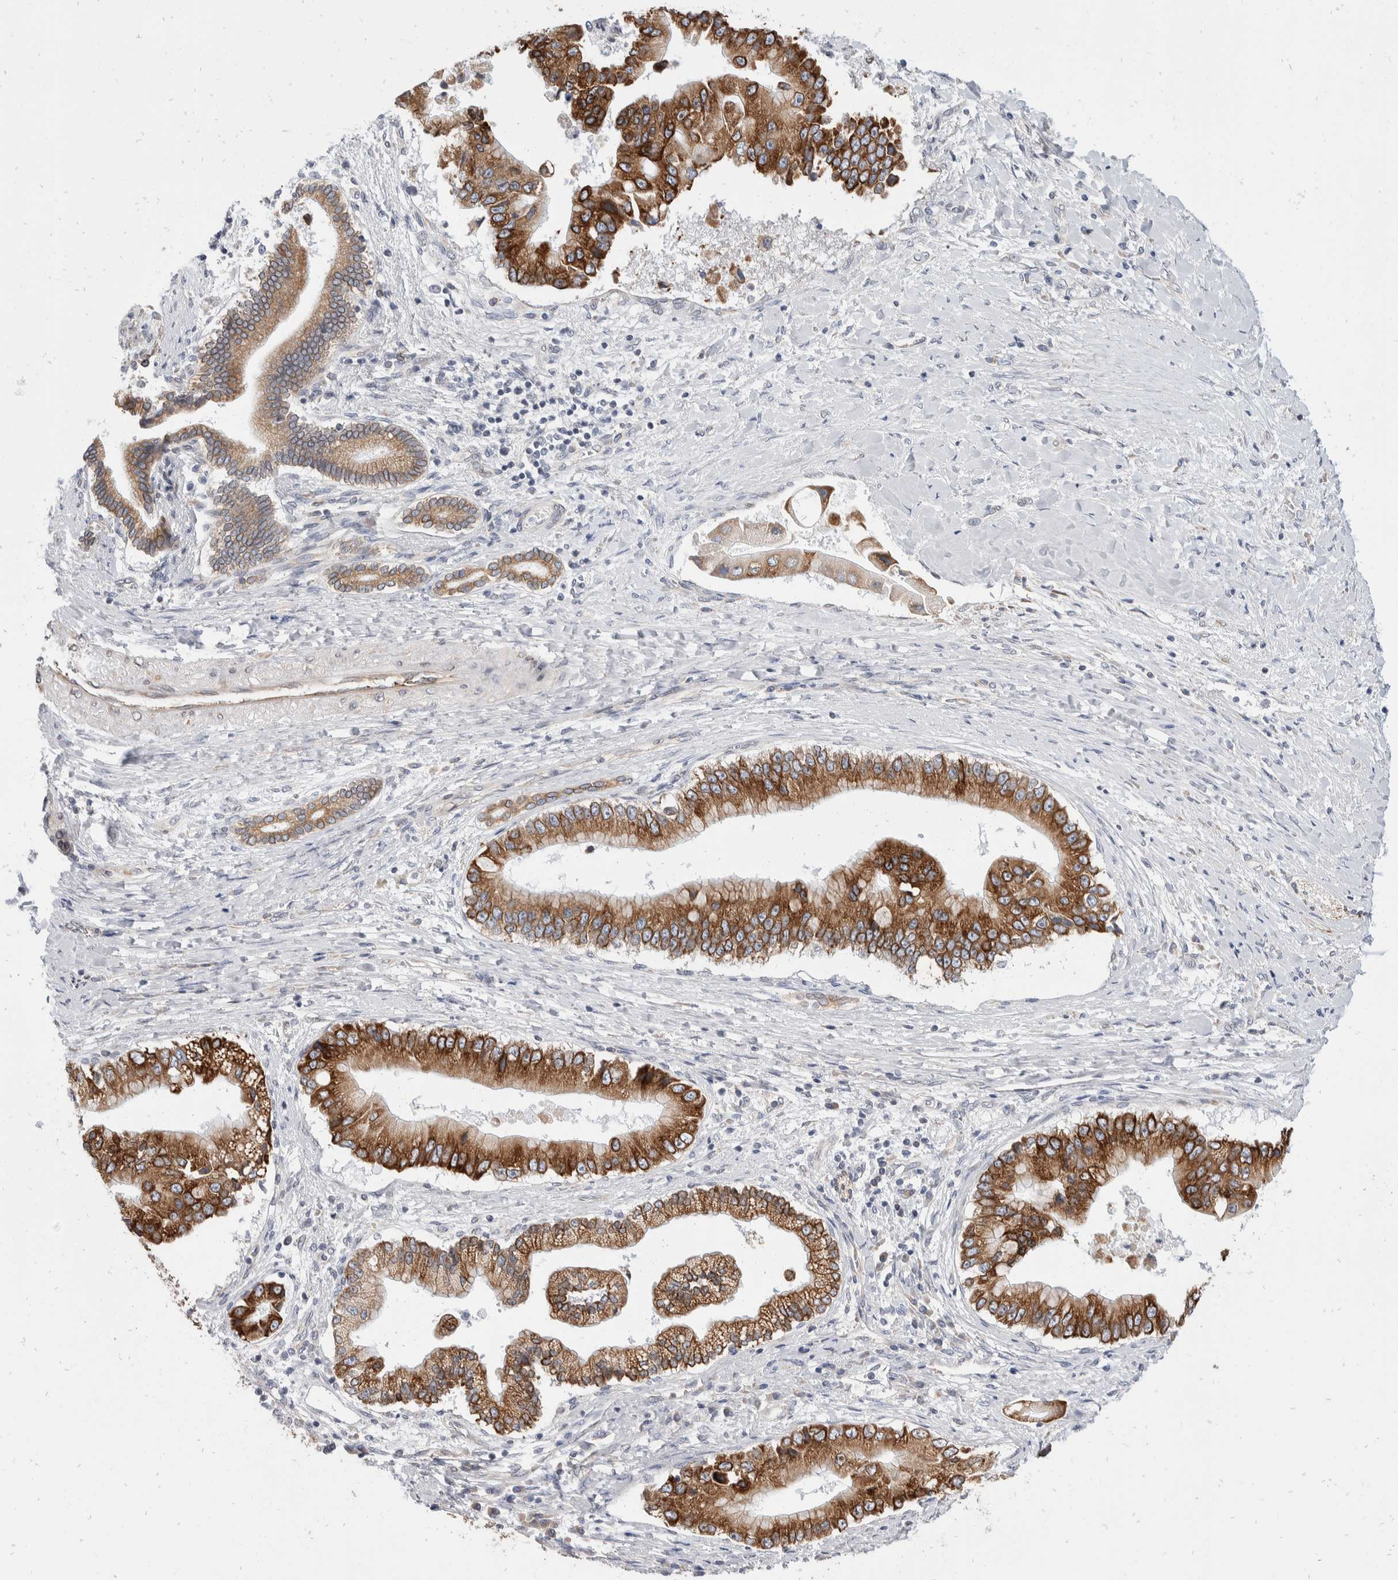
{"staining": {"intensity": "strong", "quantity": ">75%", "location": "cytoplasmic/membranous"}, "tissue": "liver cancer", "cell_type": "Tumor cells", "image_type": "cancer", "snomed": [{"axis": "morphology", "description": "Cholangiocarcinoma"}, {"axis": "topography", "description": "Liver"}], "caption": "This is a photomicrograph of immunohistochemistry staining of liver cancer, which shows strong expression in the cytoplasmic/membranous of tumor cells.", "gene": "TMEM245", "patient": {"sex": "male", "age": 50}}